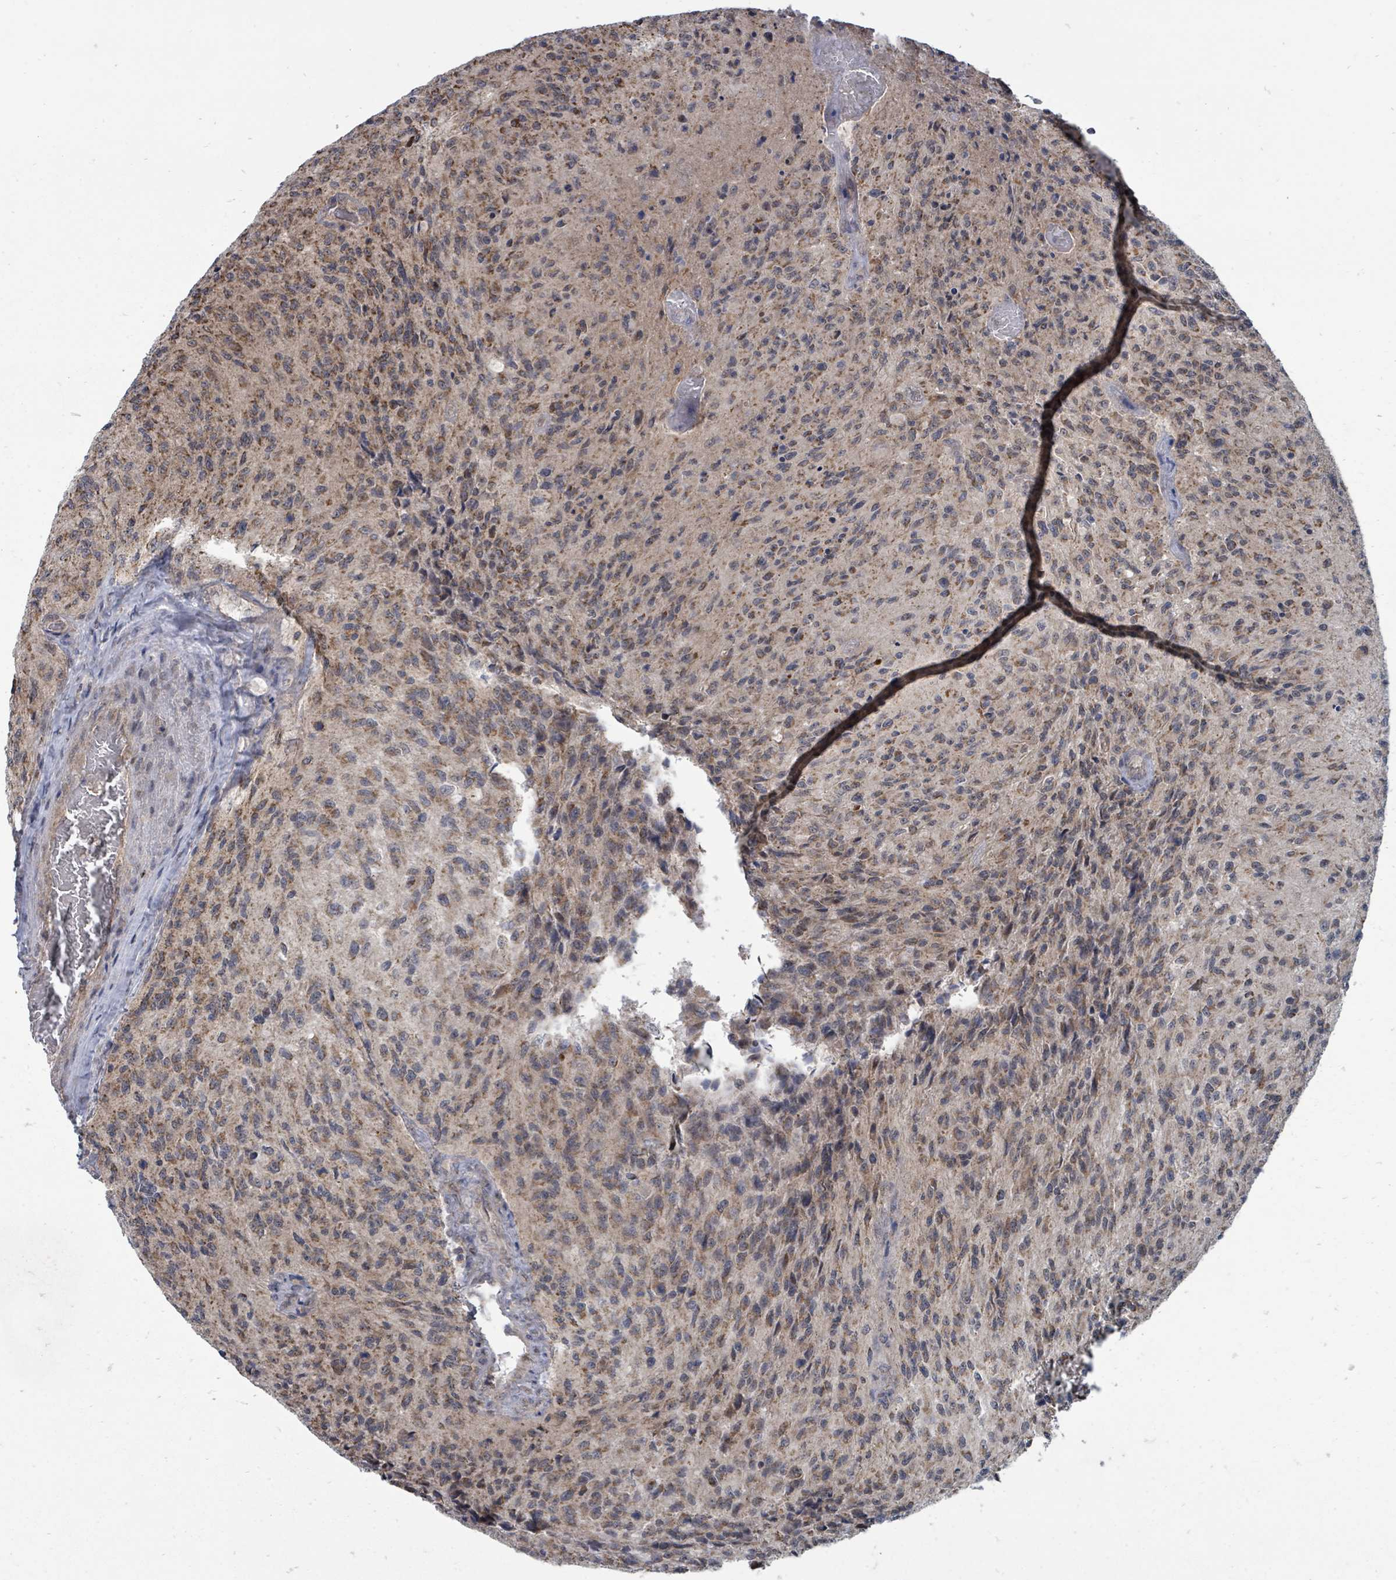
{"staining": {"intensity": "weak", "quantity": ">75%", "location": "cytoplasmic/membranous"}, "tissue": "glioma", "cell_type": "Tumor cells", "image_type": "cancer", "snomed": [{"axis": "morphology", "description": "Normal tissue, NOS"}, {"axis": "morphology", "description": "Glioma, malignant, High grade"}, {"axis": "topography", "description": "Cerebral cortex"}], "caption": "A photomicrograph of high-grade glioma (malignant) stained for a protein displays weak cytoplasmic/membranous brown staining in tumor cells. The protein is stained brown, and the nuclei are stained in blue (DAB (3,3'-diaminobenzidine) IHC with brightfield microscopy, high magnification).", "gene": "MAGOHB", "patient": {"sex": "male", "age": 56}}